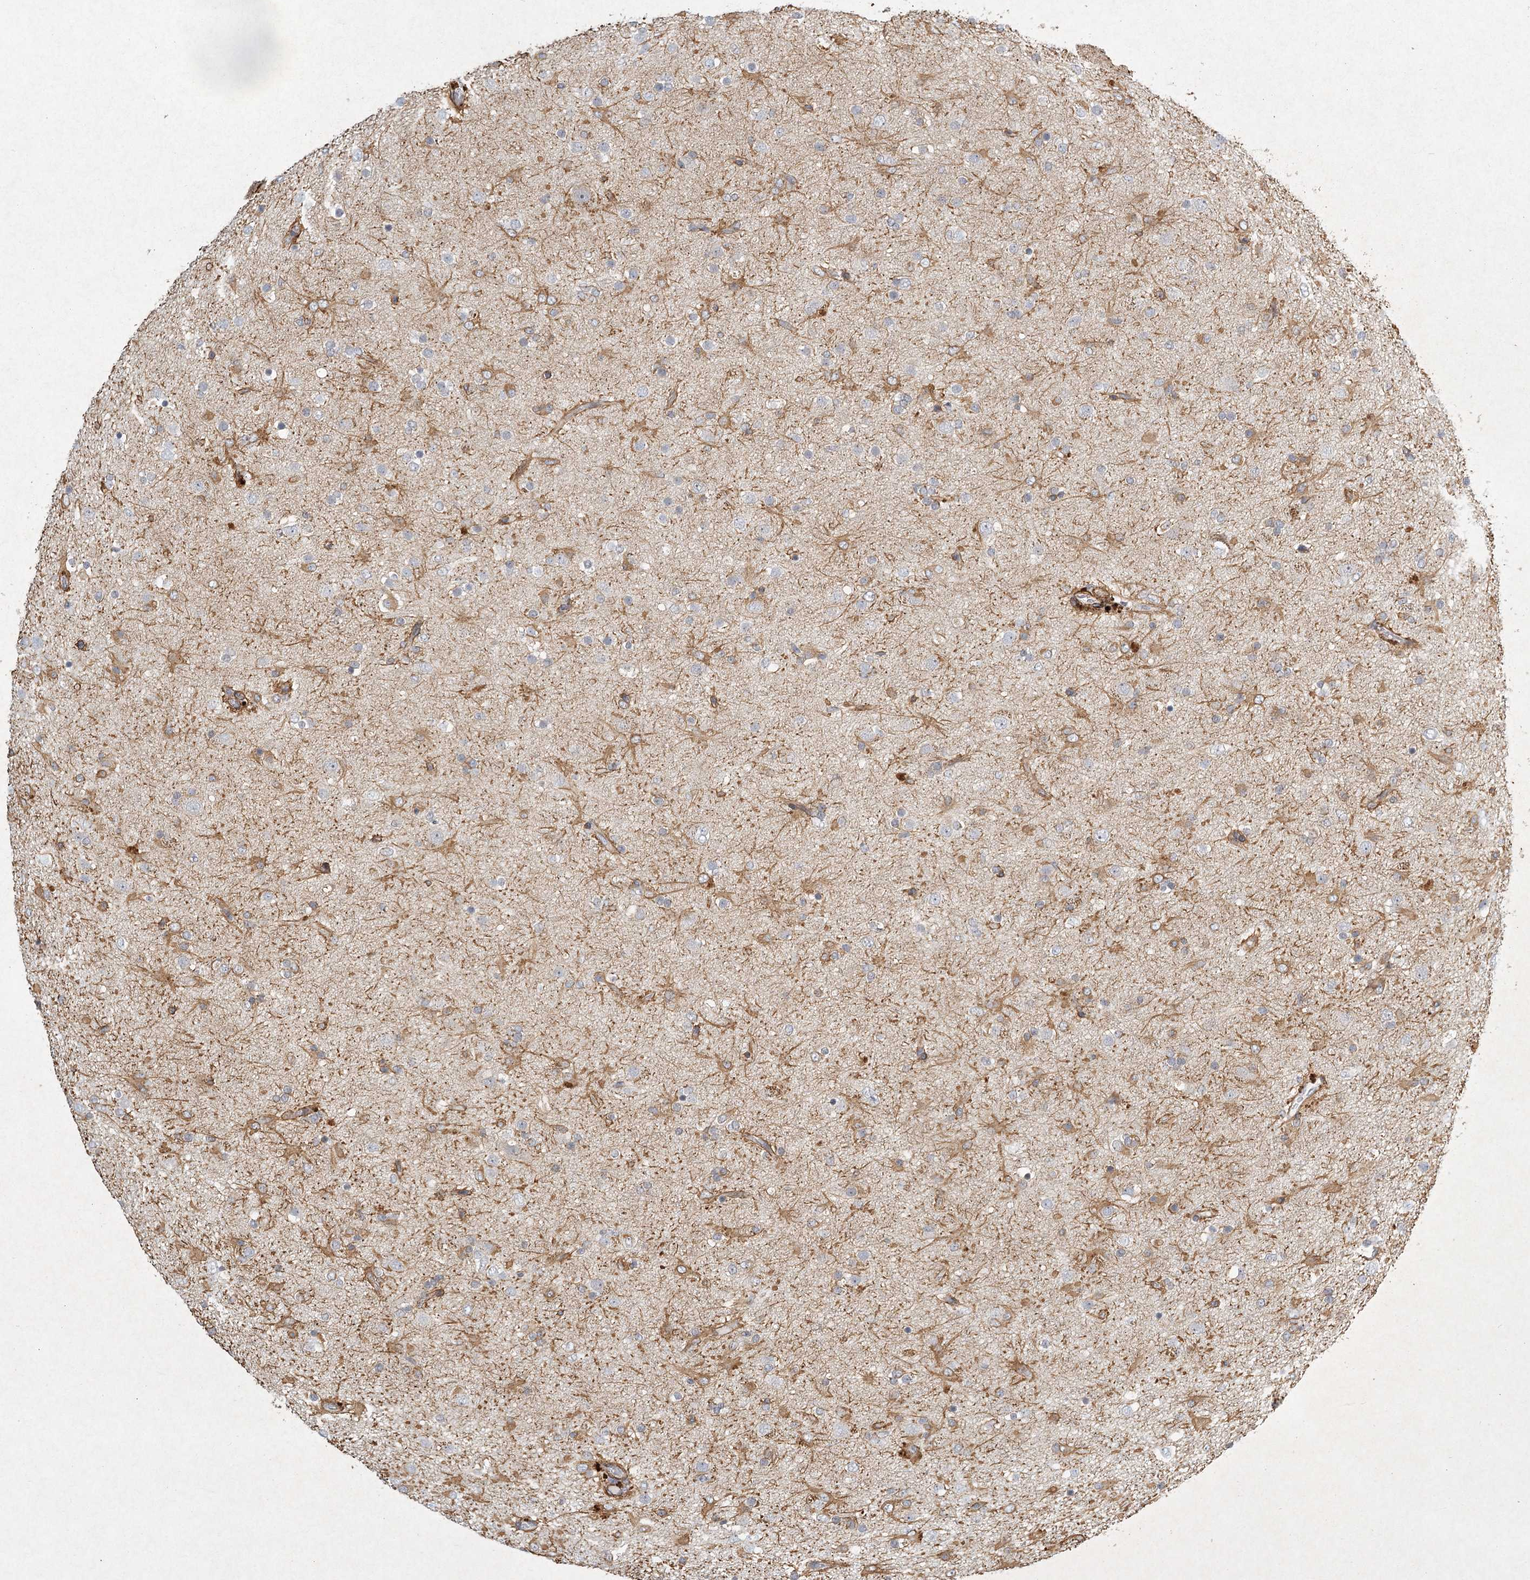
{"staining": {"intensity": "moderate", "quantity": "<25%", "location": "cytoplasmic/membranous"}, "tissue": "glioma", "cell_type": "Tumor cells", "image_type": "cancer", "snomed": [{"axis": "morphology", "description": "Glioma, malignant, Low grade"}, {"axis": "topography", "description": "Brain"}], "caption": "Immunohistochemistry histopathology image of neoplastic tissue: human glioma stained using IHC demonstrates low levels of moderate protein expression localized specifically in the cytoplasmic/membranous of tumor cells, appearing as a cytoplasmic/membranous brown color.", "gene": "MEPE", "patient": {"sex": "male", "age": 65}}